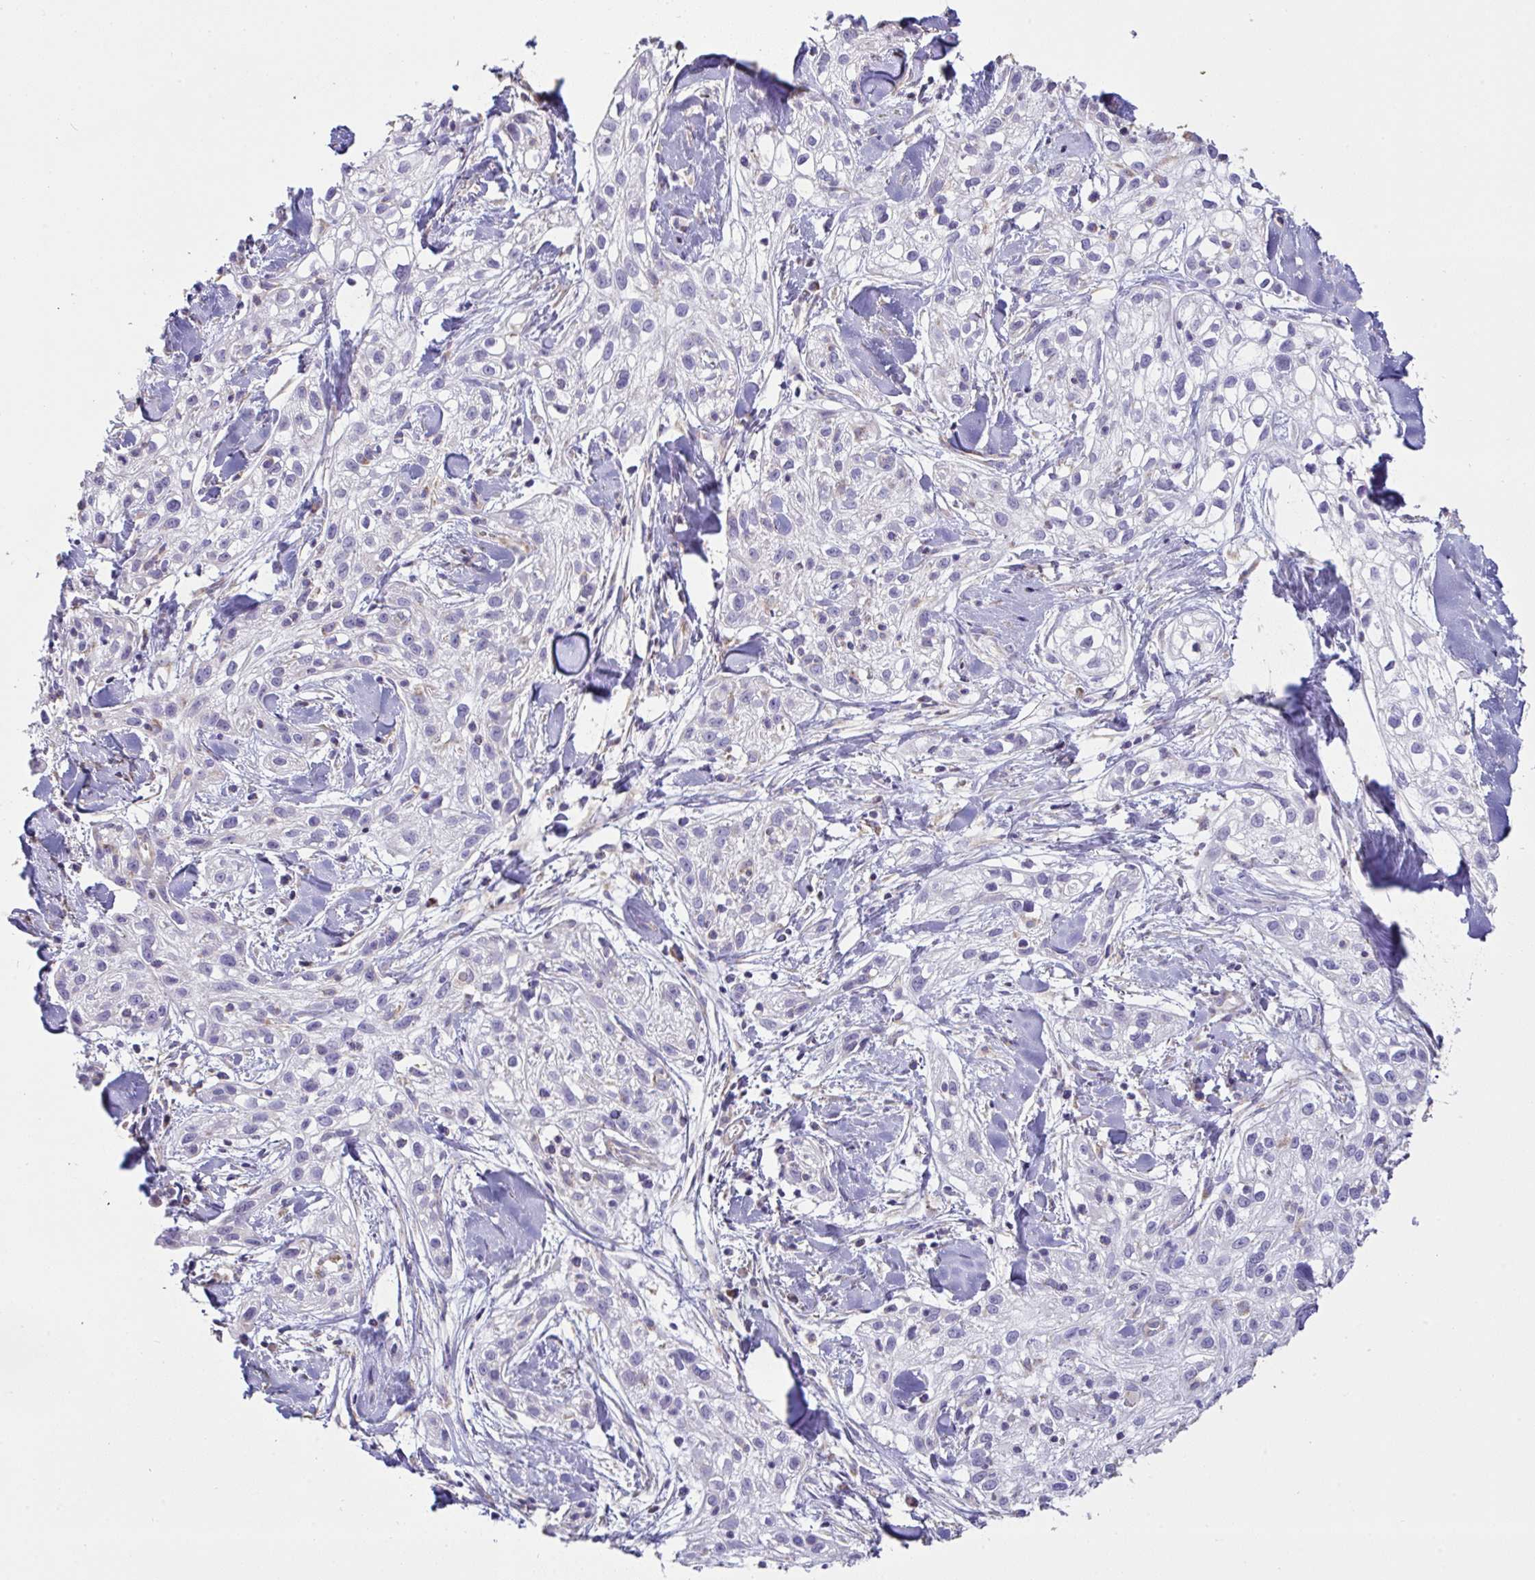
{"staining": {"intensity": "negative", "quantity": "none", "location": "none"}, "tissue": "skin cancer", "cell_type": "Tumor cells", "image_type": "cancer", "snomed": [{"axis": "morphology", "description": "Squamous cell carcinoma, NOS"}, {"axis": "topography", "description": "Skin"}], "caption": "There is no significant positivity in tumor cells of squamous cell carcinoma (skin).", "gene": "DOK7", "patient": {"sex": "male", "age": 82}}